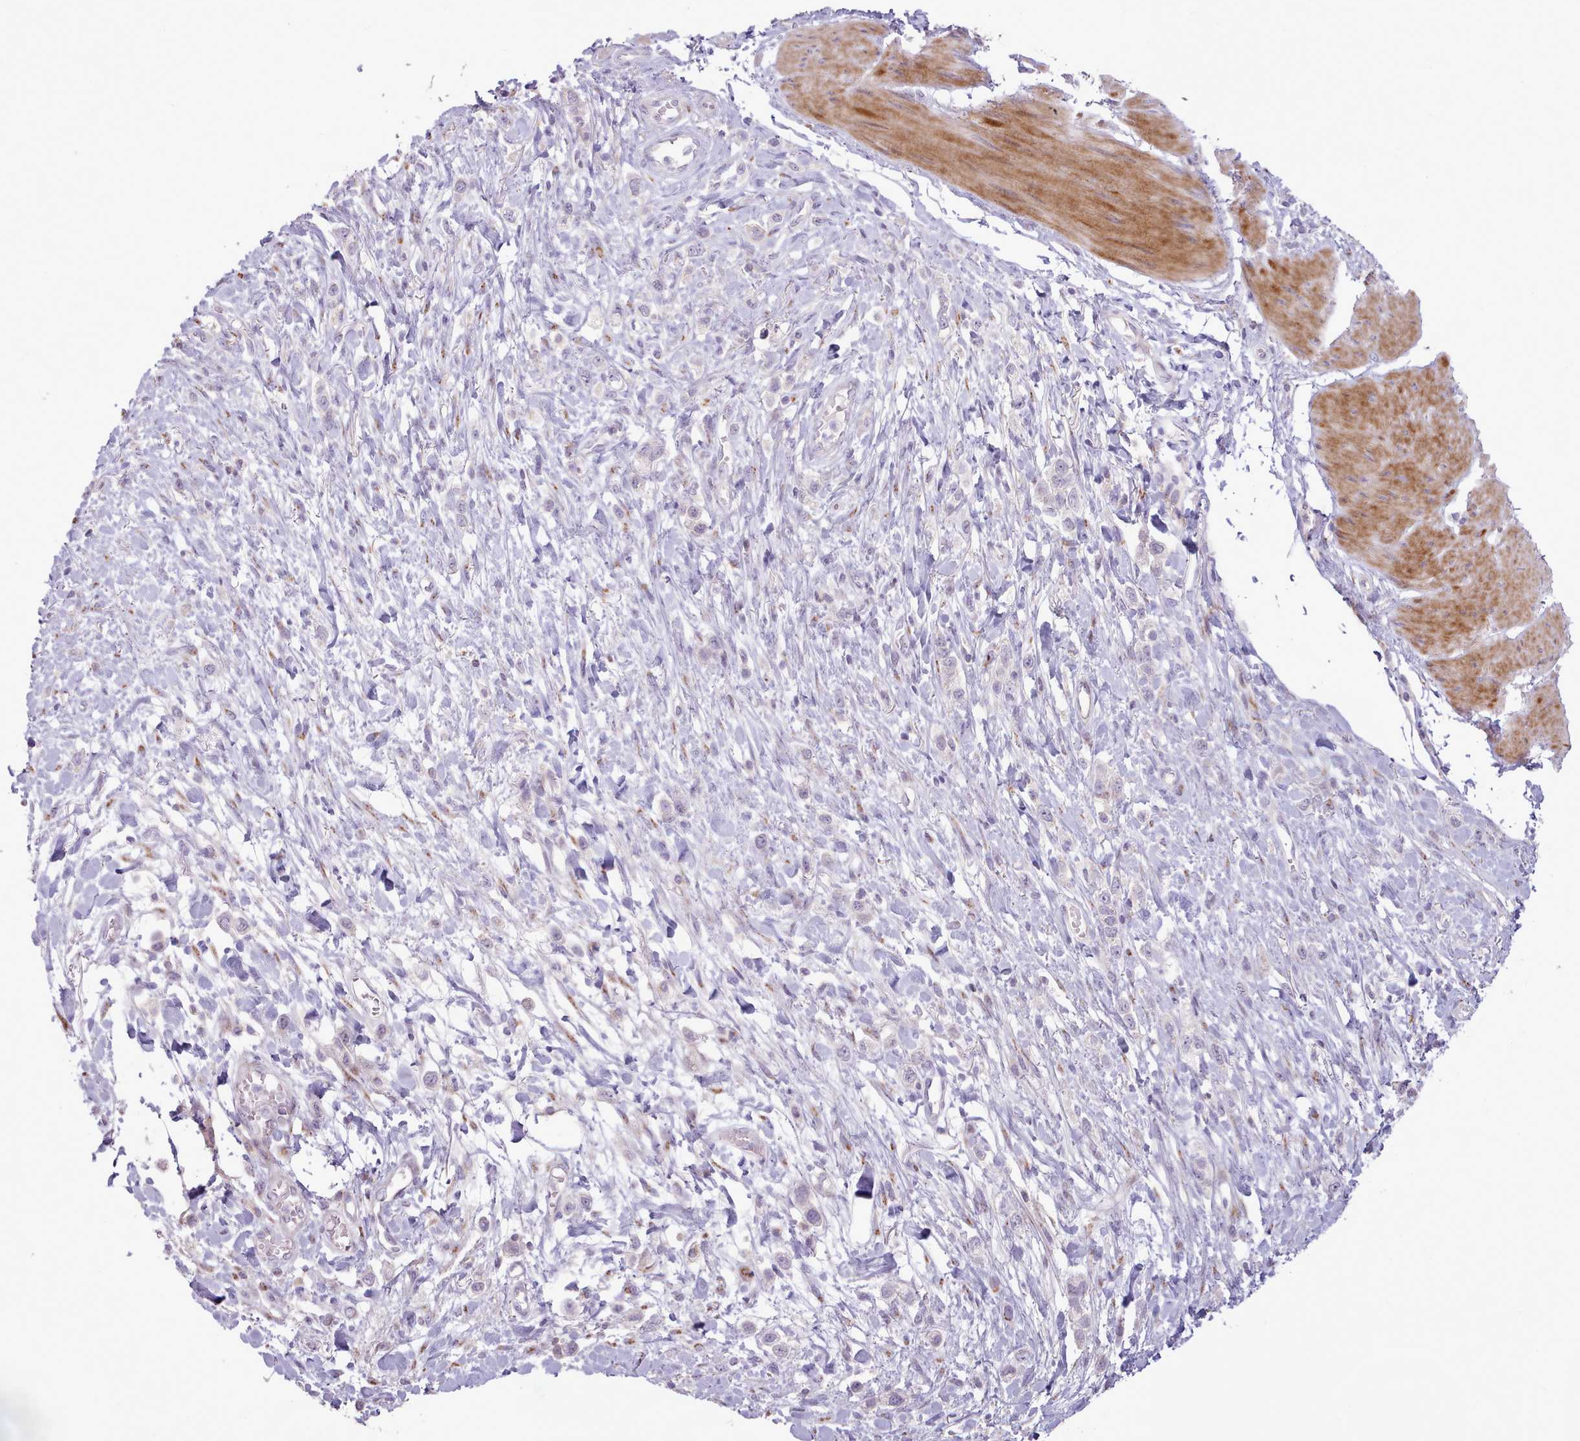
{"staining": {"intensity": "negative", "quantity": "none", "location": "none"}, "tissue": "stomach cancer", "cell_type": "Tumor cells", "image_type": "cancer", "snomed": [{"axis": "morphology", "description": "Adenocarcinoma, NOS"}, {"axis": "topography", "description": "Stomach"}], "caption": "Immunohistochemistry (IHC) histopathology image of human adenocarcinoma (stomach) stained for a protein (brown), which reveals no positivity in tumor cells.", "gene": "PPP3R2", "patient": {"sex": "female", "age": 65}}